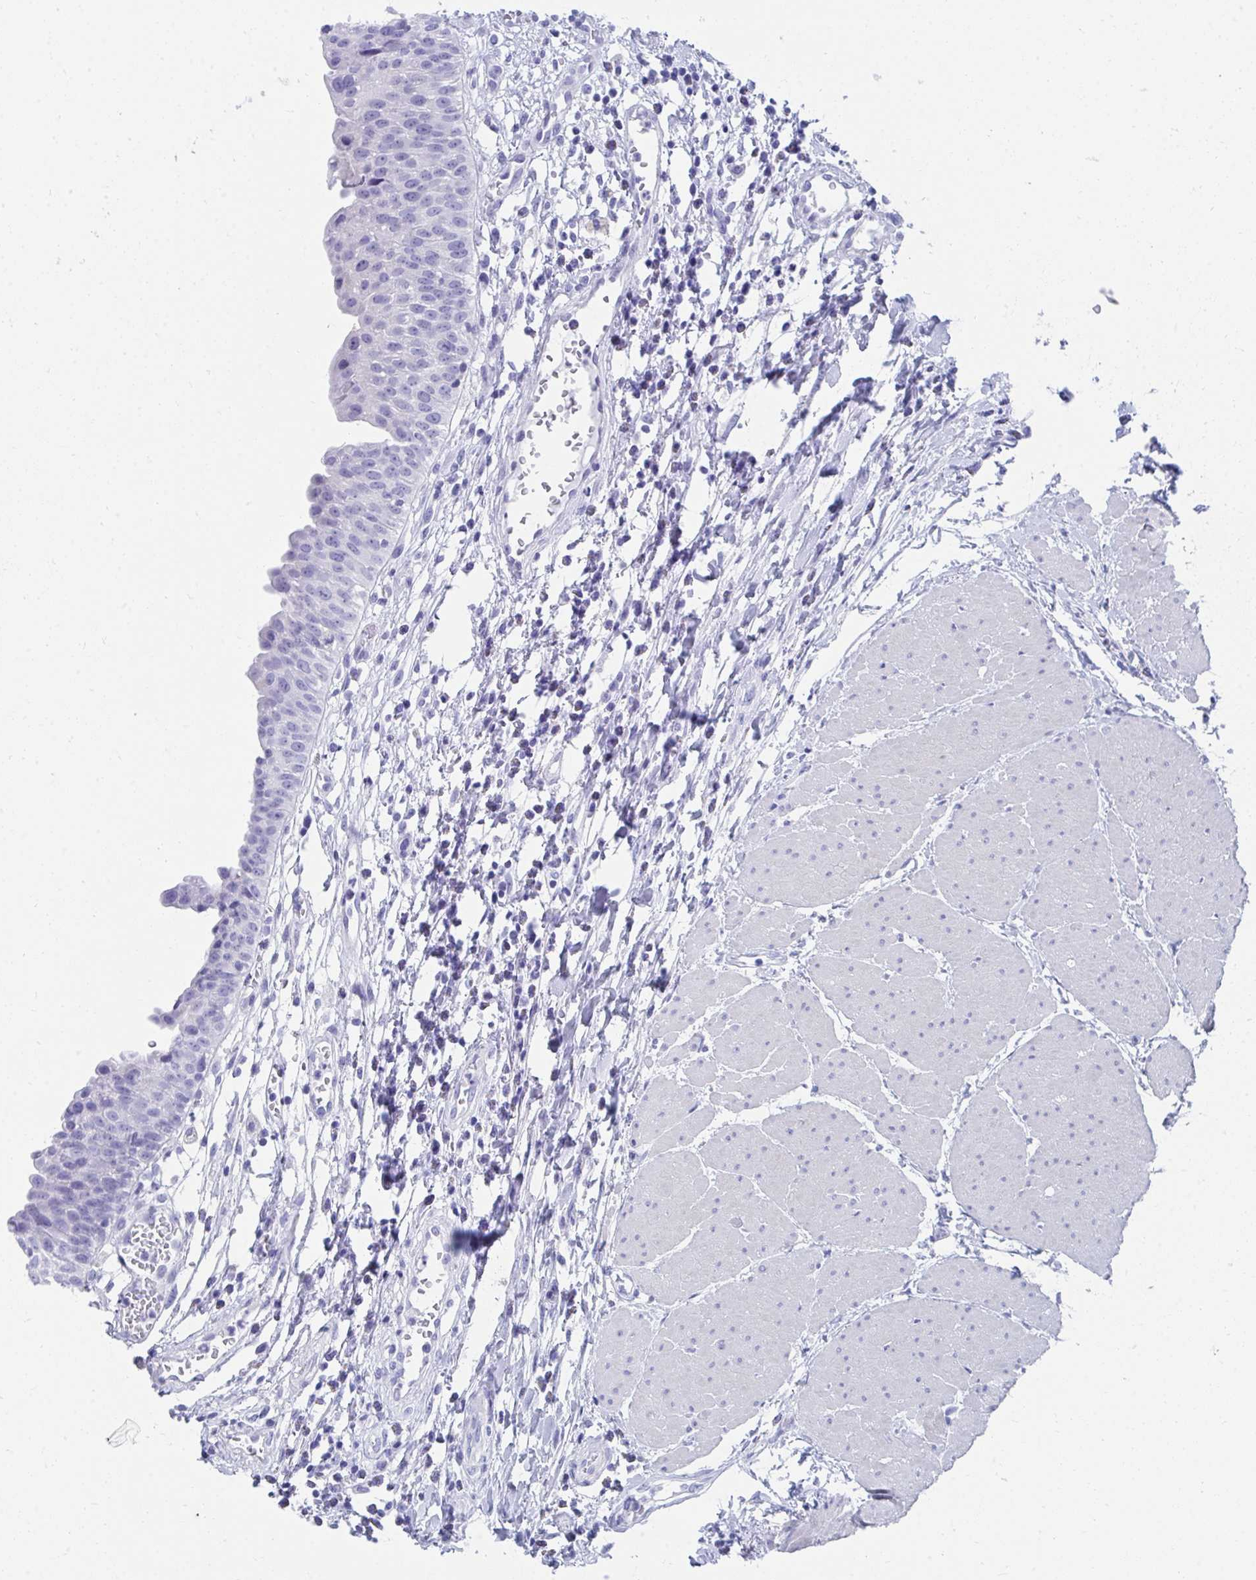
{"staining": {"intensity": "negative", "quantity": "none", "location": "none"}, "tissue": "urinary bladder", "cell_type": "Urothelial cells", "image_type": "normal", "snomed": [{"axis": "morphology", "description": "Normal tissue, NOS"}, {"axis": "topography", "description": "Urinary bladder"}], "caption": "DAB (3,3'-diaminobenzidine) immunohistochemical staining of benign urinary bladder demonstrates no significant staining in urothelial cells.", "gene": "HGD", "patient": {"sex": "male", "age": 64}}